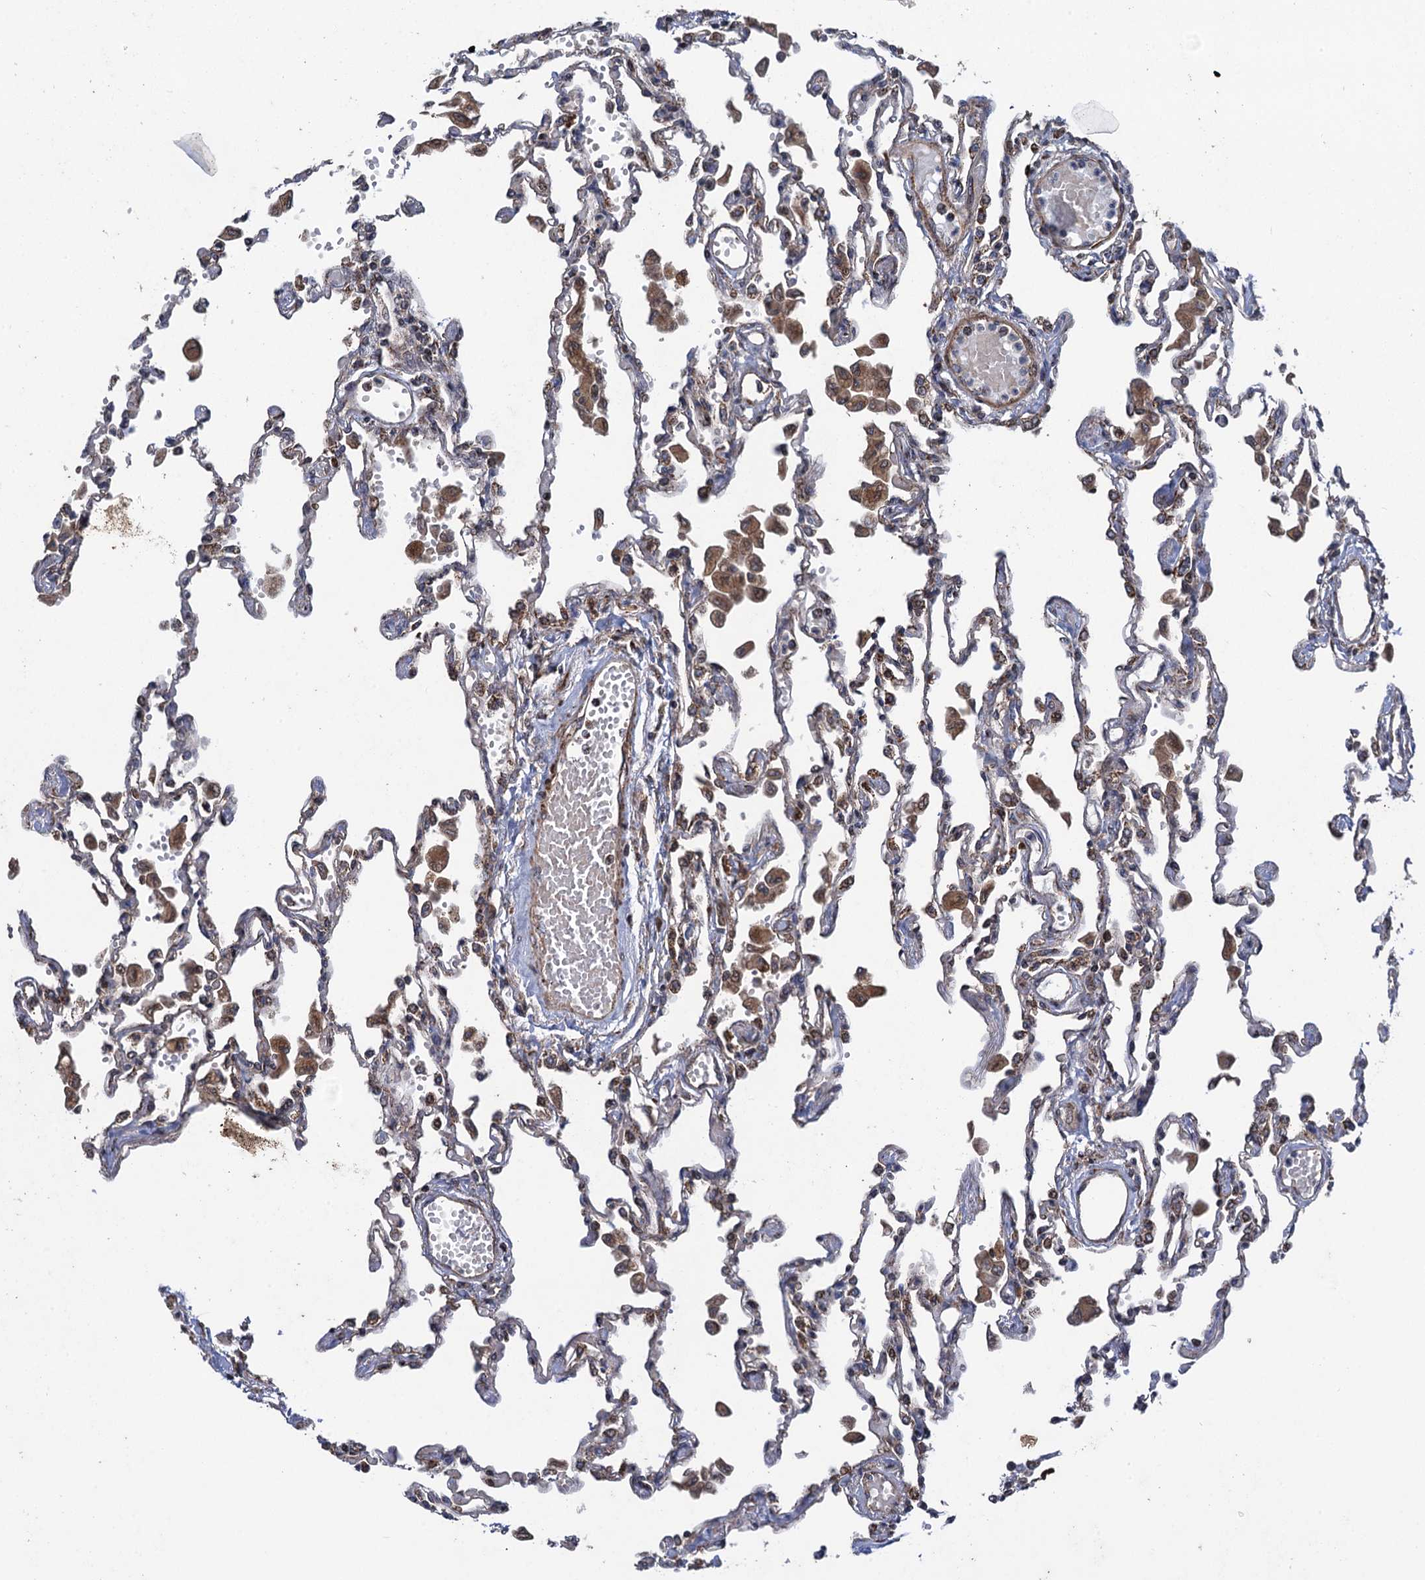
{"staining": {"intensity": "weak", "quantity": "25%-75%", "location": "cytoplasmic/membranous"}, "tissue": "lung", "cell_type": "Alveolar cells", "image_type": "normal", "snomed": [{"axis": "morphology", "description": "Normal tissue, NOS"}, {"axis": "topography", "description": "Bronchus"}, {"axis": "topography", "description": "Lung"}], "caption": "High-magnification brightfield microscopy of benign lung stained with DAB (3,3'-diaminobenzidine) (brown) and counterstained with hematoxylin (blue). alveolar cells exhibit weak cytoplasmic/membranous expression is identified in about25%-75% of cells.", "gene": "HAUS1", "patient": {"sex": "female", "age": 49}}